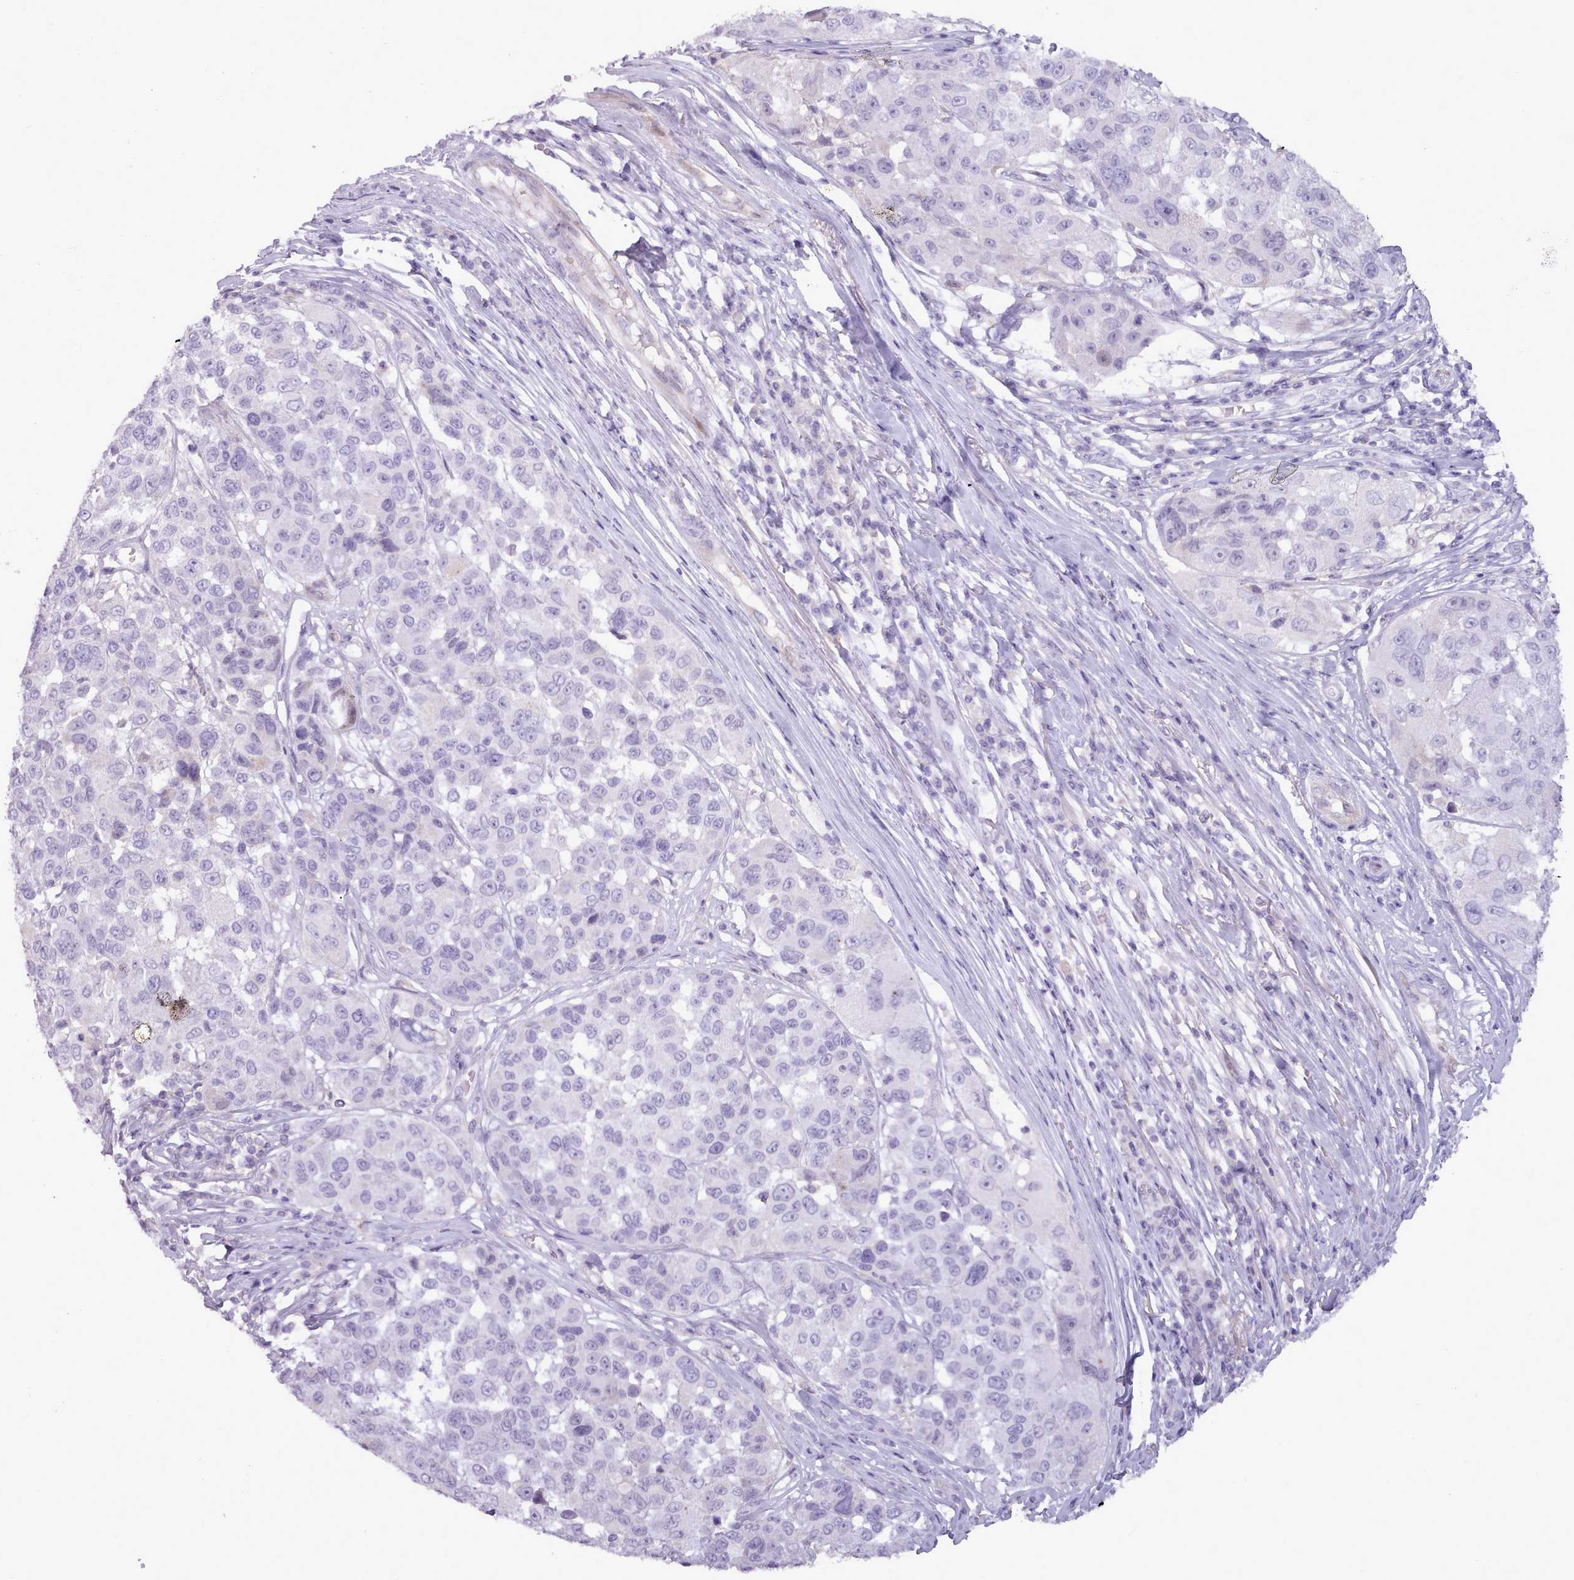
{"staining": {"intensity": "negative", "quantity": "none", "location": "none"}, "tissue": "melanoma", "cell_type": "Tumor cells", "image_type": "cancer", "snomed": [{"axis": "morphology", "description": "Malignant melanoma, NOS"}, {"axis": "topography", "description": "Skin"}], "caption": "Tumor cells are negative for protein expression in human melanoma. The staining was performed using DAB to visualize the protein expression in brown, while the nuclei were stained in blue with hematoxylin (Magnification: 20x).", "gene": "BDKRB2", "patient": {"sex": "female", "age": 66}}